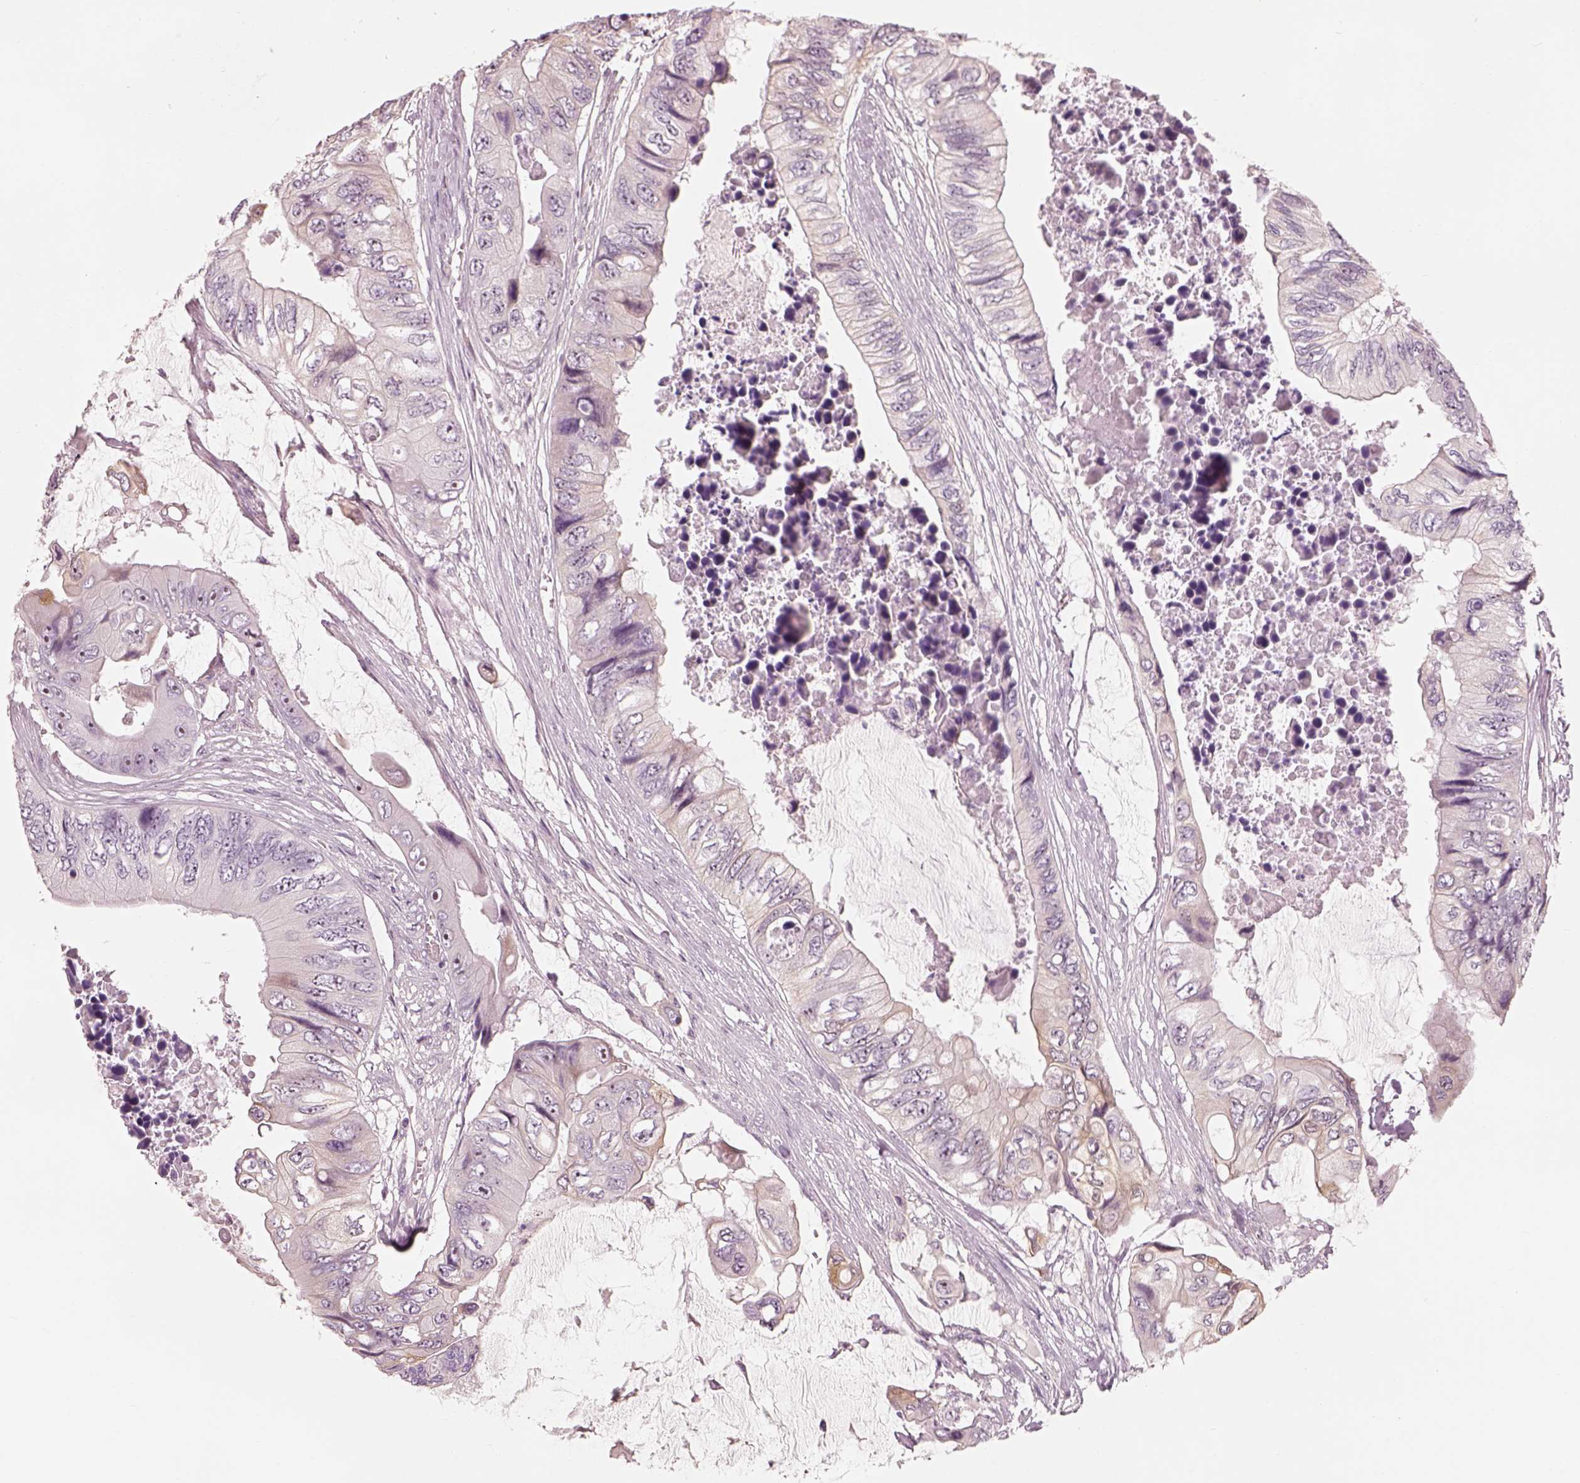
{"staining": {"intensity": "weak", "quantity": "25%-75%", "location": "nuclear"}, "tissue": "colorectal cancer", "cell_type": "Tumor cells", "image_type": "cancer", "snomed": [{"axis": "morphology", "description": "Adenocarcinoma, NOS"}, {"axis": "topography", "description": "Rectum"}], "caption": "Immunohistochemical staining of human colorectal adenocarcinoma shows low levels of weak nuclear protein staining in about 25%-75% of tumor cells.", "gene": "CDS1", "patient": {"sex": "male", "age": 63}}